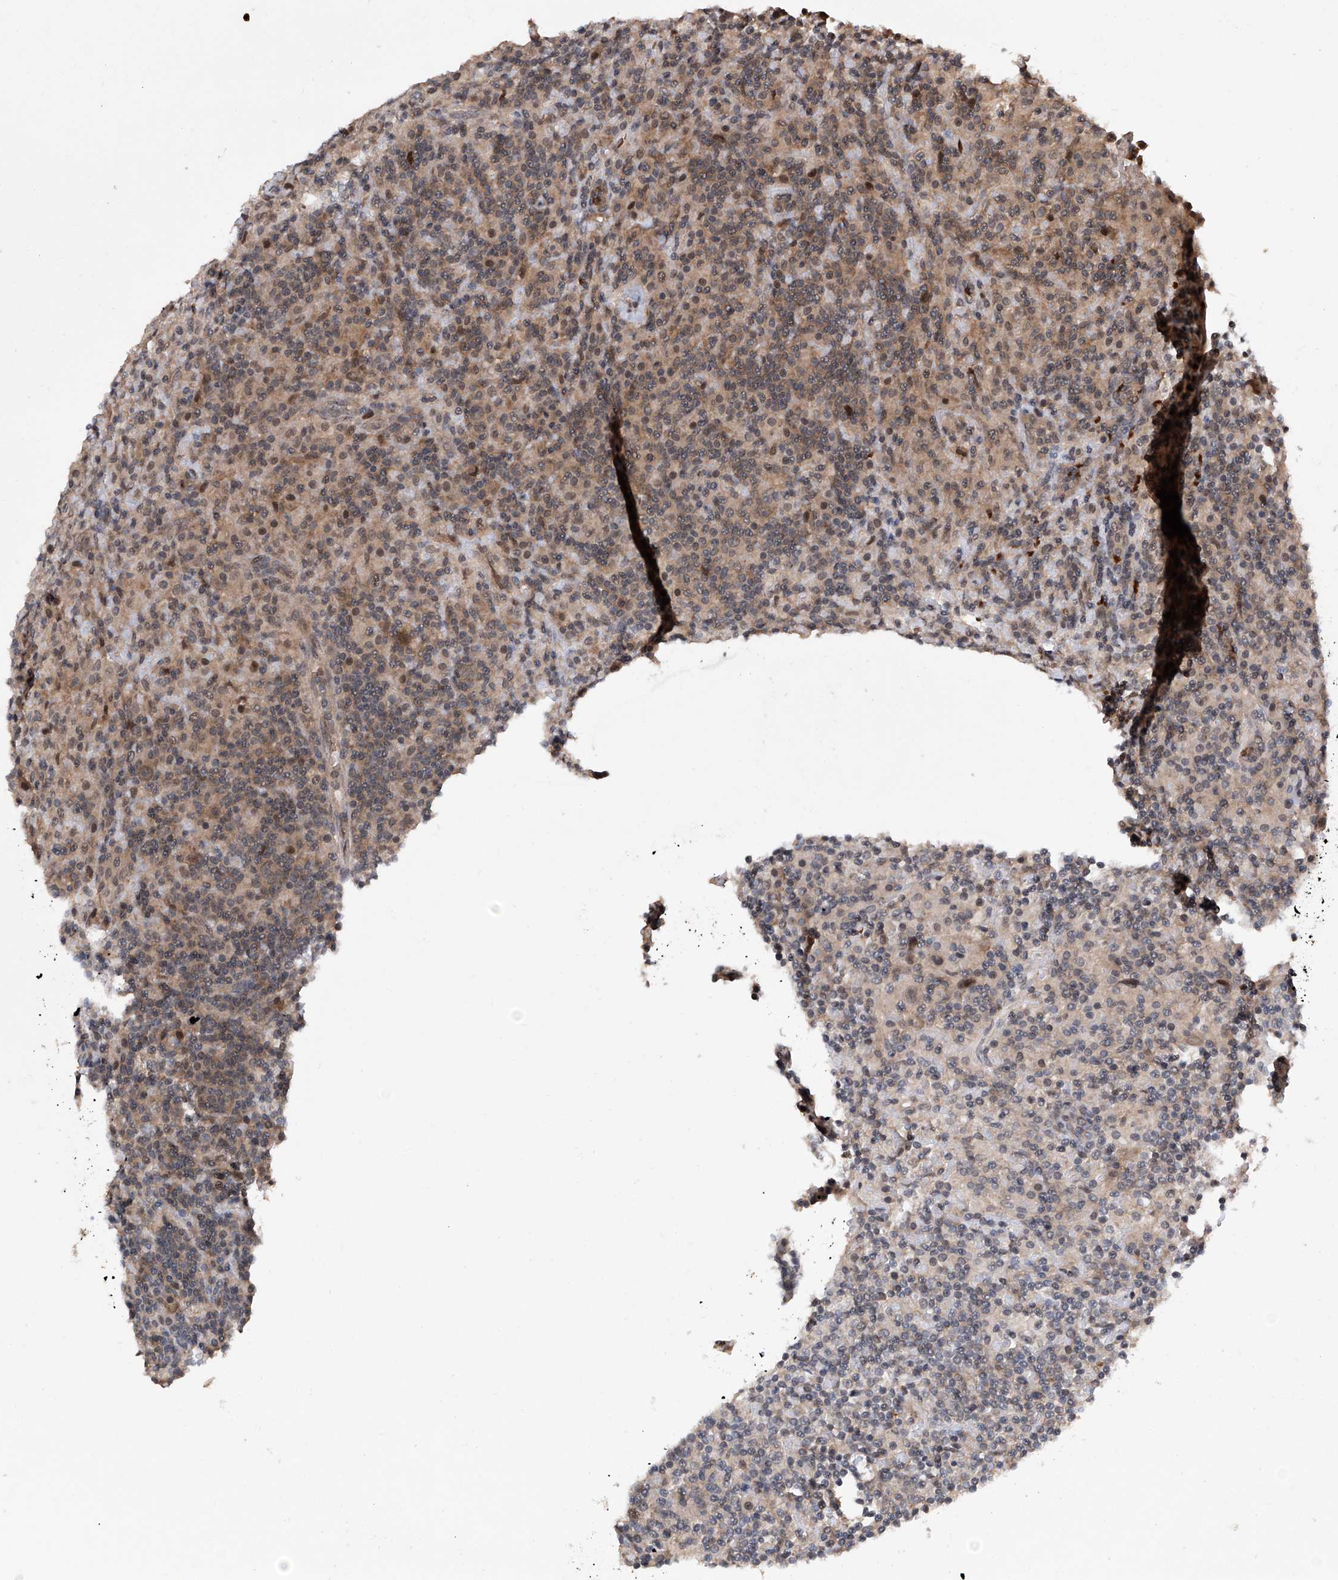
{"staining": {"intensity": "weak", "quantity": "25%-75%", "location": "cytoplasmic/membranous"}, "tissue": "lymphoma", "cell_type": "Tumor cells", "image_type": "cancer", "snomed": [{"axis": "morphology", "description": "Hodgkin's disease, NOS"}, {"axis": "topography", "description": "Lymph node"}], "caption": "Lymphoma was stained to show a protein in brown. There is low levels of weak cytoplasmic/membranous expression in approximately 25%-75% of tumor cells.", "gene": "LYSMD4", "patient": {"sex": "male", "age": 70}}